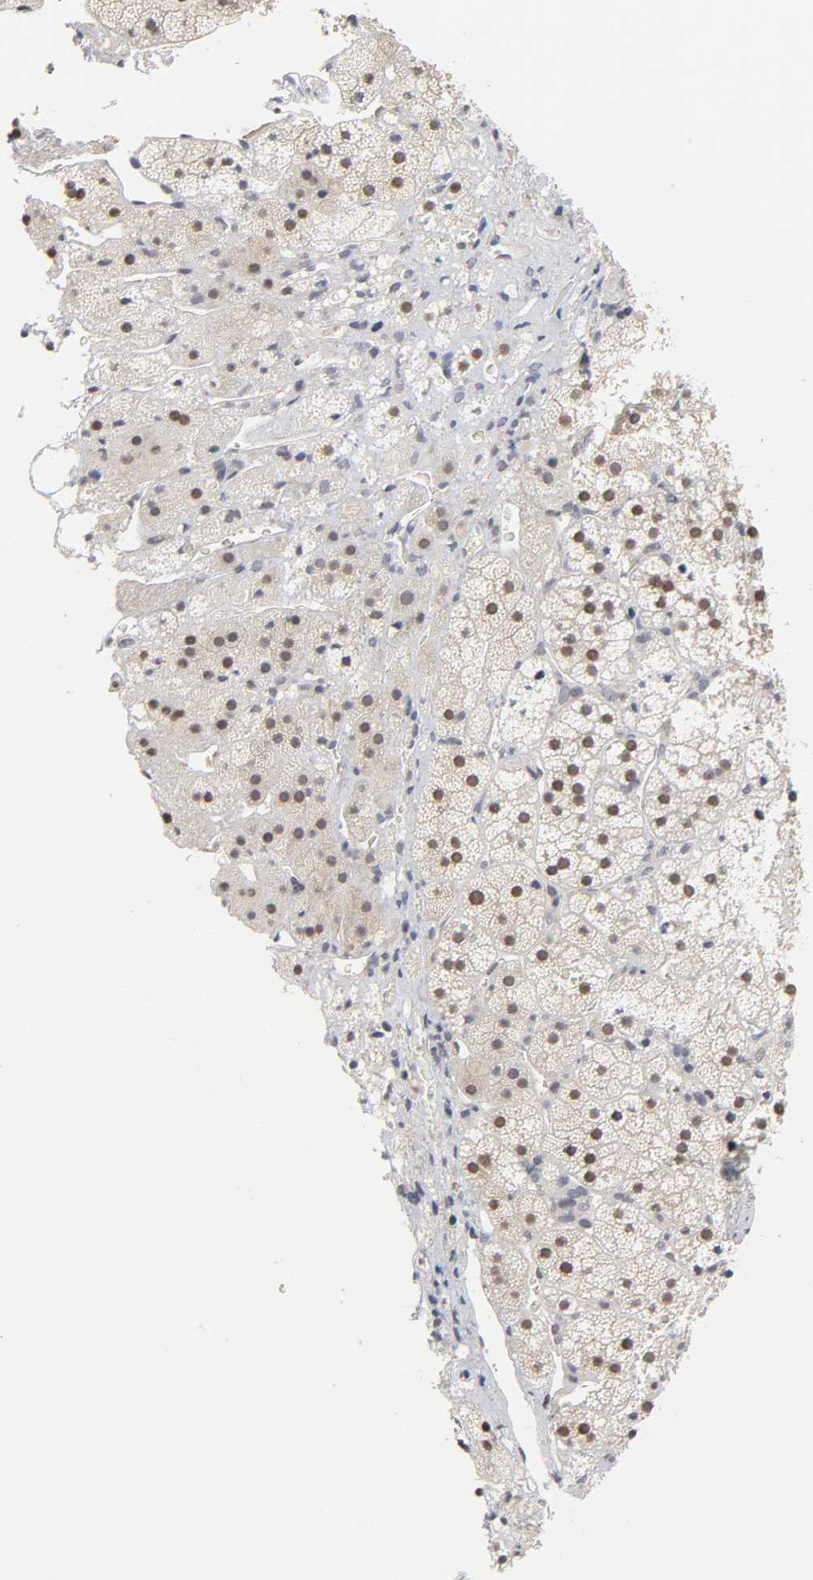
{"staining": {"intensity": "moderate", "quantity": ">75%", "location": "cytoplasmic/membranous,nuclear"}, "tissue": "adrenal gland", "cell_type": "Glandular cells", "image_type": "normal", "snomed": [{"axis": "morphology", "description": "Normal tissue, NOS"}, {"axis": "topography", "description": "Adrenal gland"}], "caption": "Immunohistochemistry (IHC) (DAB (3,3'-diaminobenzidine)) staining of benign human adrenal gland shows moderate cytoplasmic/membranous,nuclear protein expression in about >75% of glandular cells.", "gene": "HTR1E", "patient": {"sex": "female", "age": 44}}